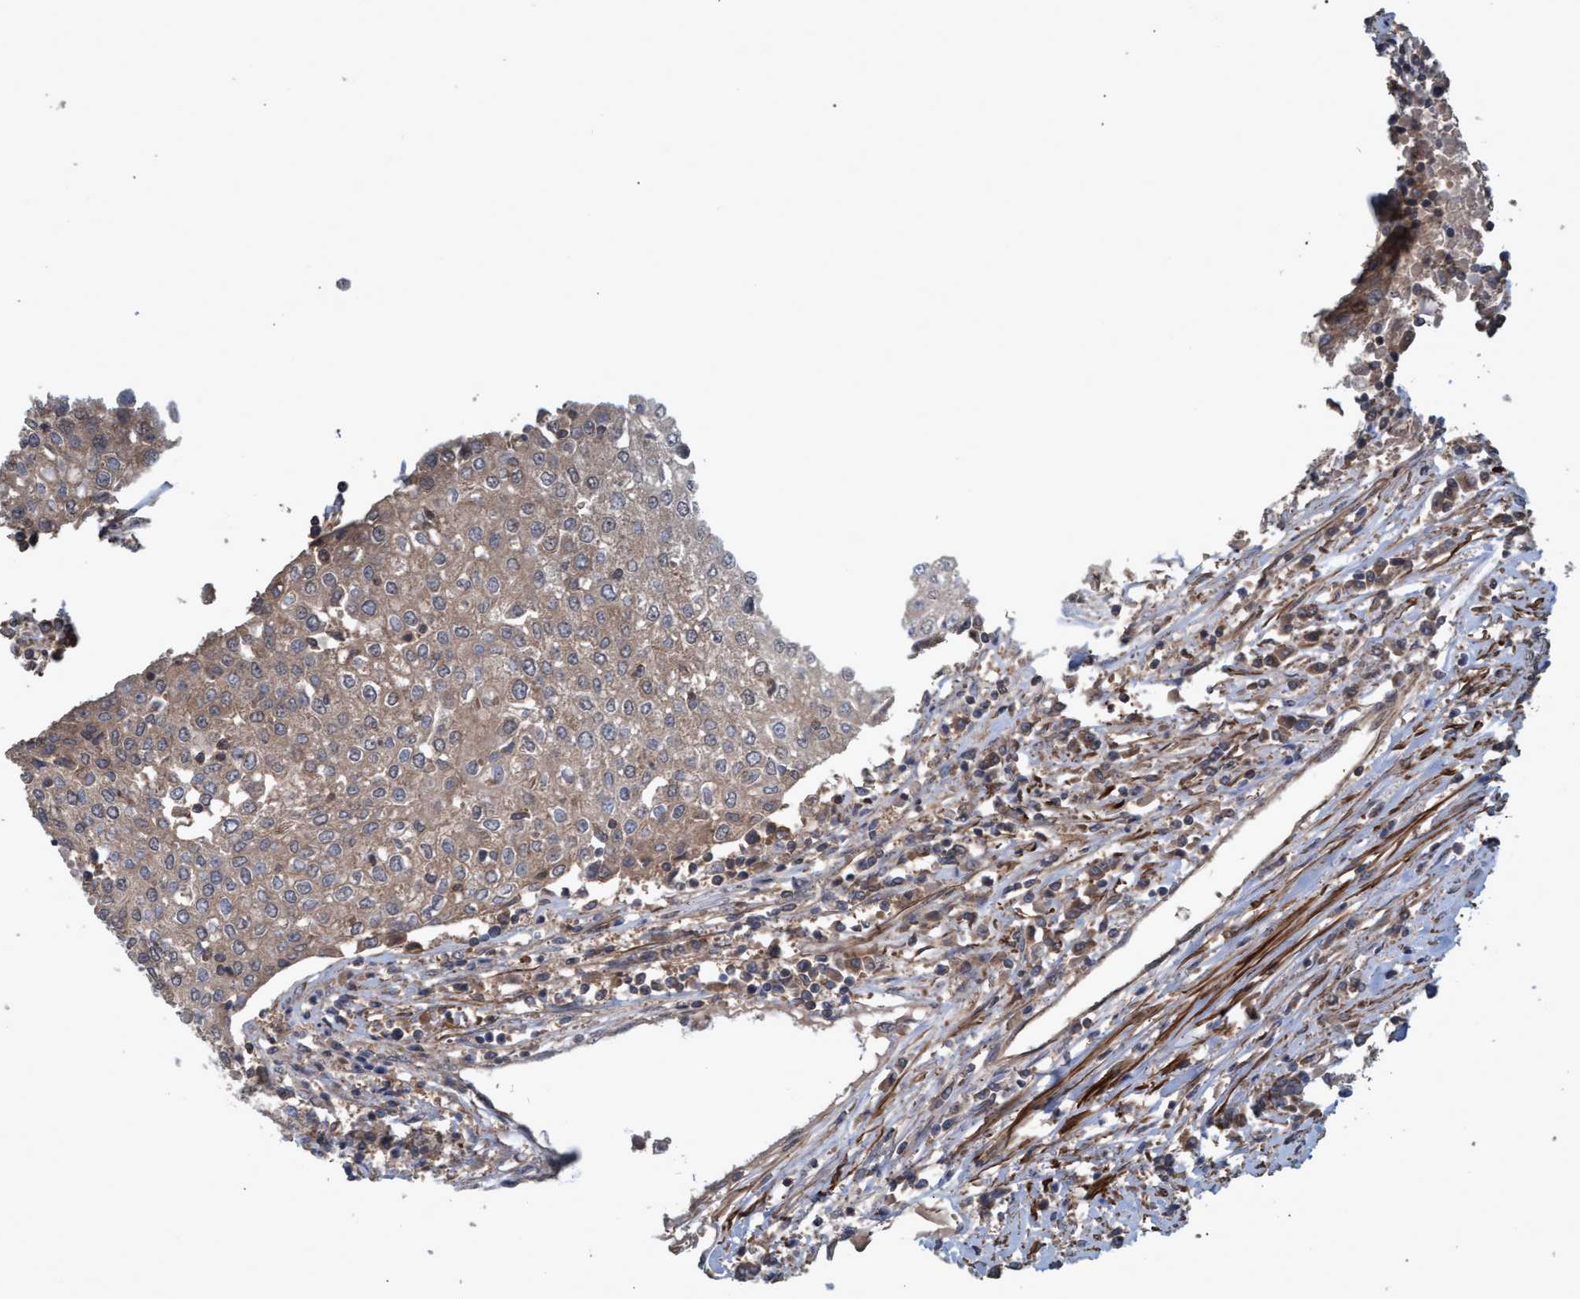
{"staining": {"intensity": "moderate", "quantity": ">75%", "location": "cytoplasmic/membranous"}, "tissue": "urothelial cancer", "cell_type": "Tumor cells", "image_type": "cancer", "snomed": [{"axis": "morphology", "description": "Urothelial carcinoma, High grade"}, {"axis": "topography", "description": "Urinary bladder"}], "caption": "High-grade urothelial carcinoma tissue demonstrates moderate cytoplasmic/membranous expression in about >75% of tumor cells, visualized by immunohistochemistry.", "gene": "GGT6", "patient": {"sex": "female", "age": 85}}